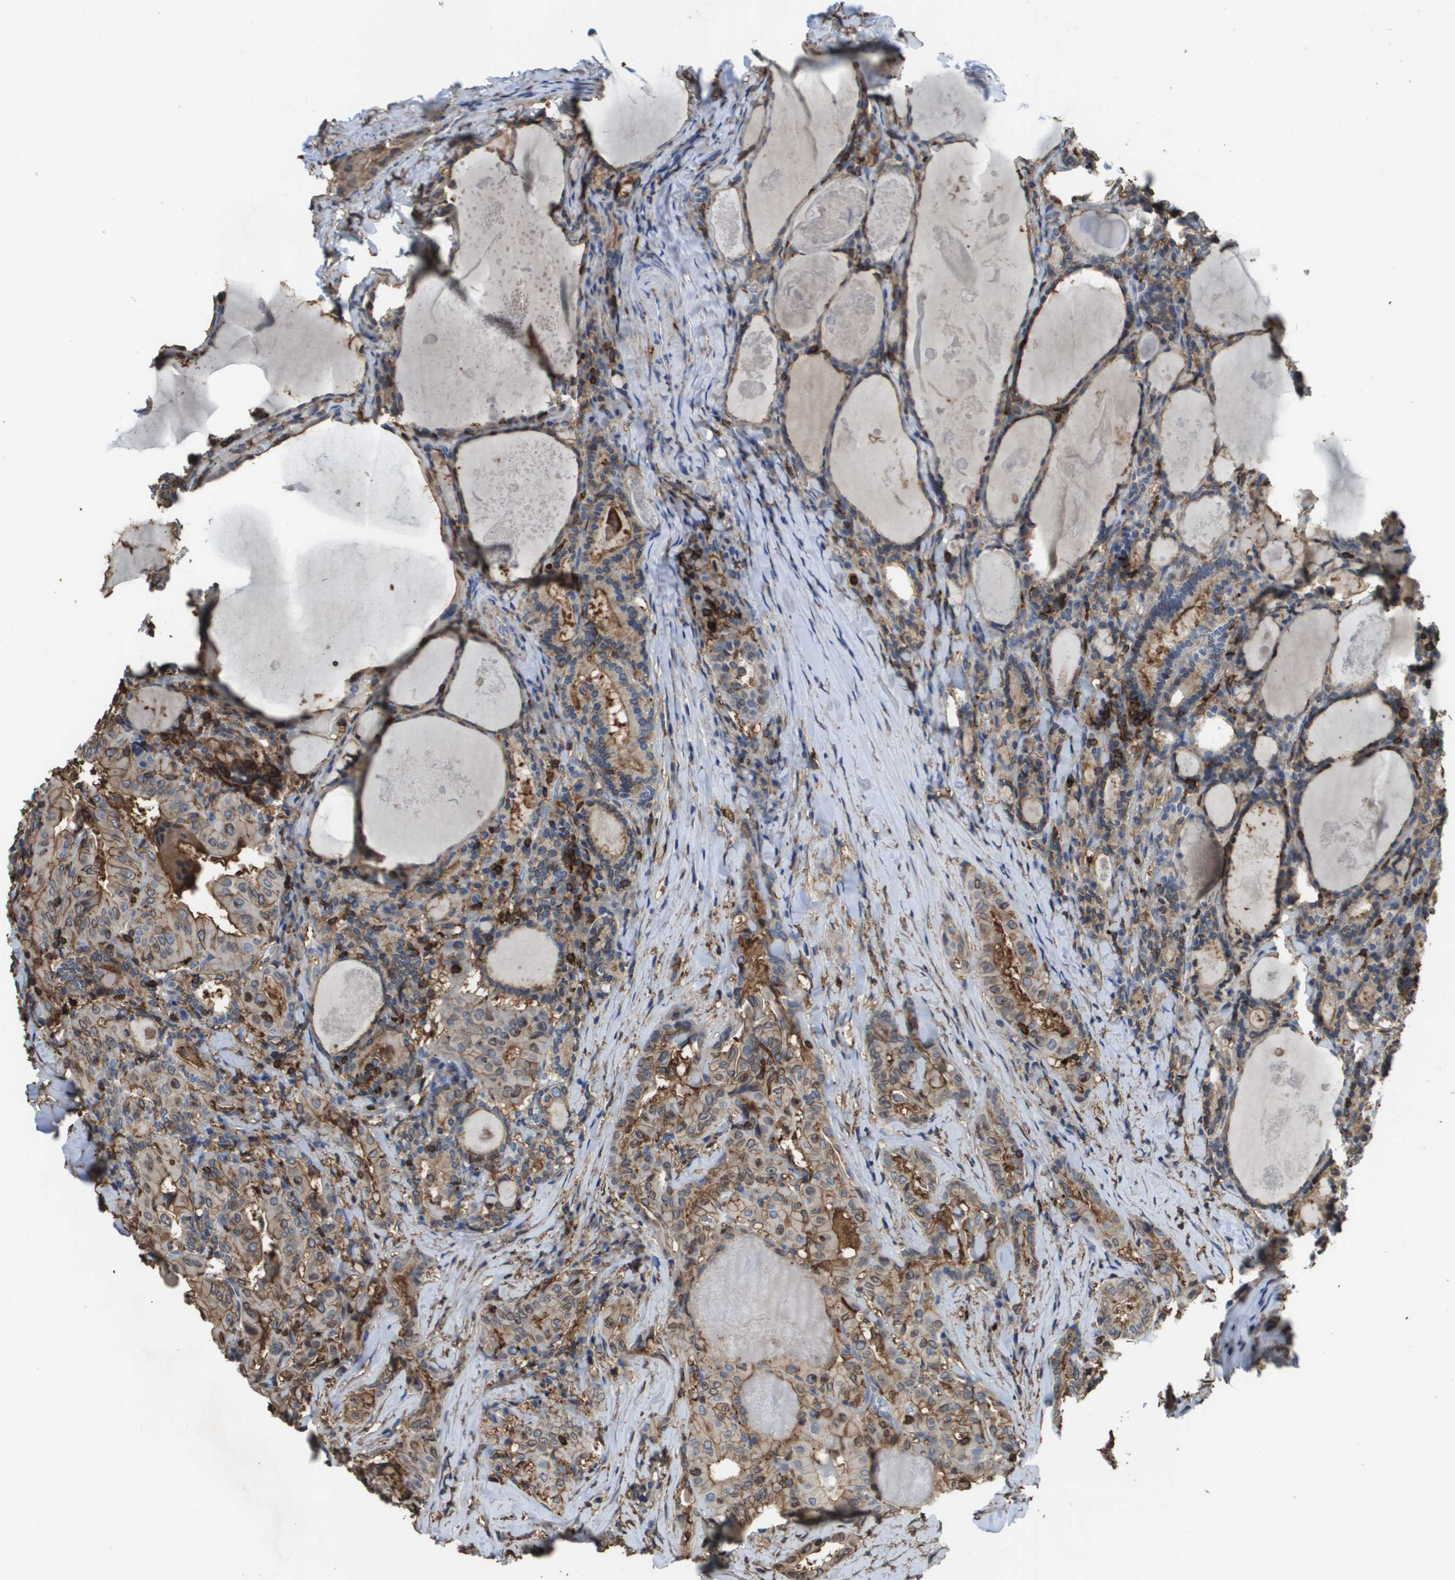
{"staining": {"intensity": "moderate", "quantity": "<25%", "location": "cytoplasmic/membranous"}, "tissue": "thyroid cancer", "cell_type": "Tumor cells", "image_type": "cancer", "snomed": [{"axis": "morphology", "description": "Papillary adenocarcinoma, NOS"}, {"axis": "topography", "description": "Thyroid gland"}], "caption": "Thyroid cancer (papillary adenocarcinoma) stained with a protein marker demonstrates moderate staining in tumor cells.", "gene": "PASK", "patient": {"sex": "female", "age": 42}}